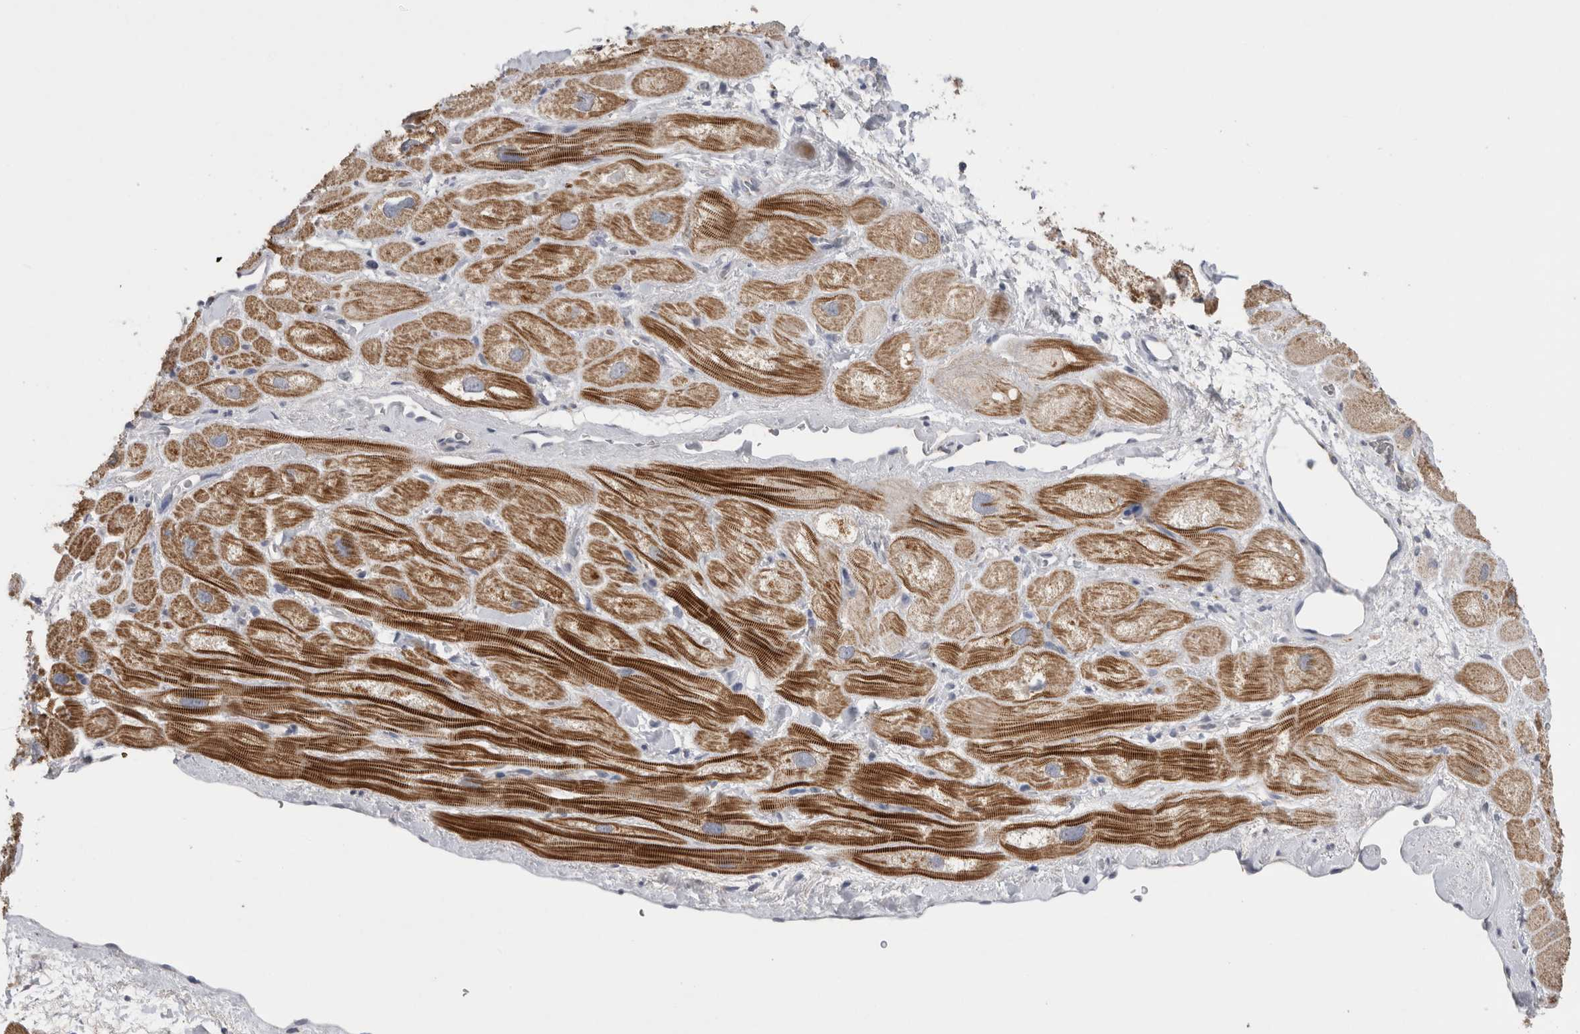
{"staining": {"intensity": "strong", "quantity": "25%-75%", "location": "cytoplasmic/membranous"}, "tissue": "heart muscle", "cell_type": "Cardiomyocytes", "image_type": "normal", "snomed": [{"axis": "morphology", "description": "Normal tissue, NOS"}, {"axis": "topography", "description": "Heart"}], "caption": "Brown immunohistochemical staining in benign heart muscle demonstrates strong cytoplasmic/membranous staining in about 25%-75% of cardiomyocytes. The staining was performed using DAB (3,3'-diaminobenzidine), with brown indicating positive protein expression. Nuclei are stained blue with hematoxylin.", "gene": "CNTFR", "patient": {"sex": "male", "age": 49}}